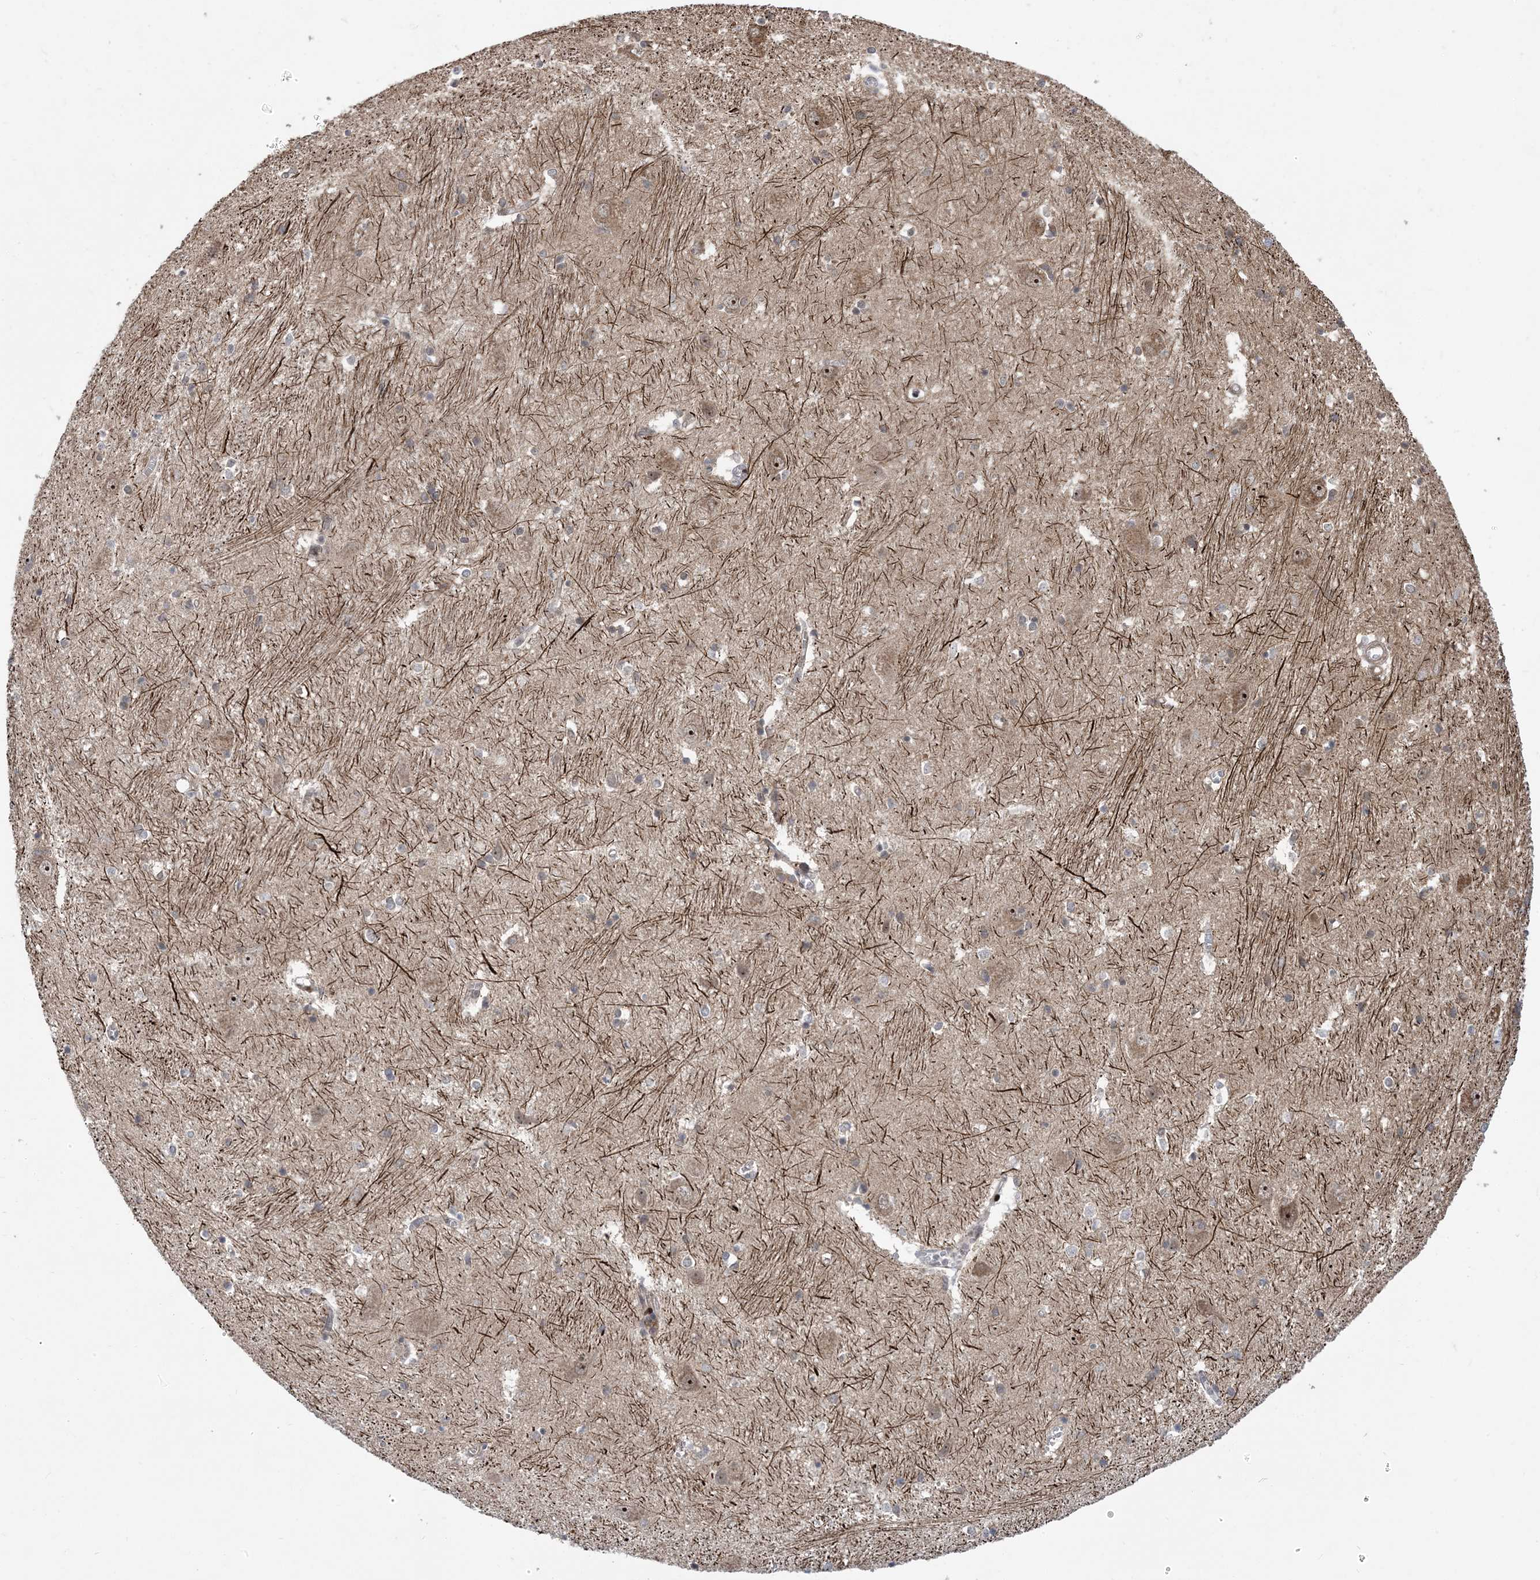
{"staining": {"intensity": "weak", "quantity": "<25%", "location": "cytoplasmic/membranous"}, "tissue": "caudate", "cell_type": "Glial cells", "image_type": "normal", "snomed": [{"axis": "morphology", "description": "Normal tissue, NOS"}, {"axis": "topography", "description": "Lateral ventricle wall"}], "caption": "Benign caudate was stained to show a protein in brown. There is no significant positivity in glial cells. The staining is performed using DAB brown chromogen with nuclei counter-stained in using hematoxylin.", "gene": "FAM9B", "patient": {"sex": "male", "age": 37}}